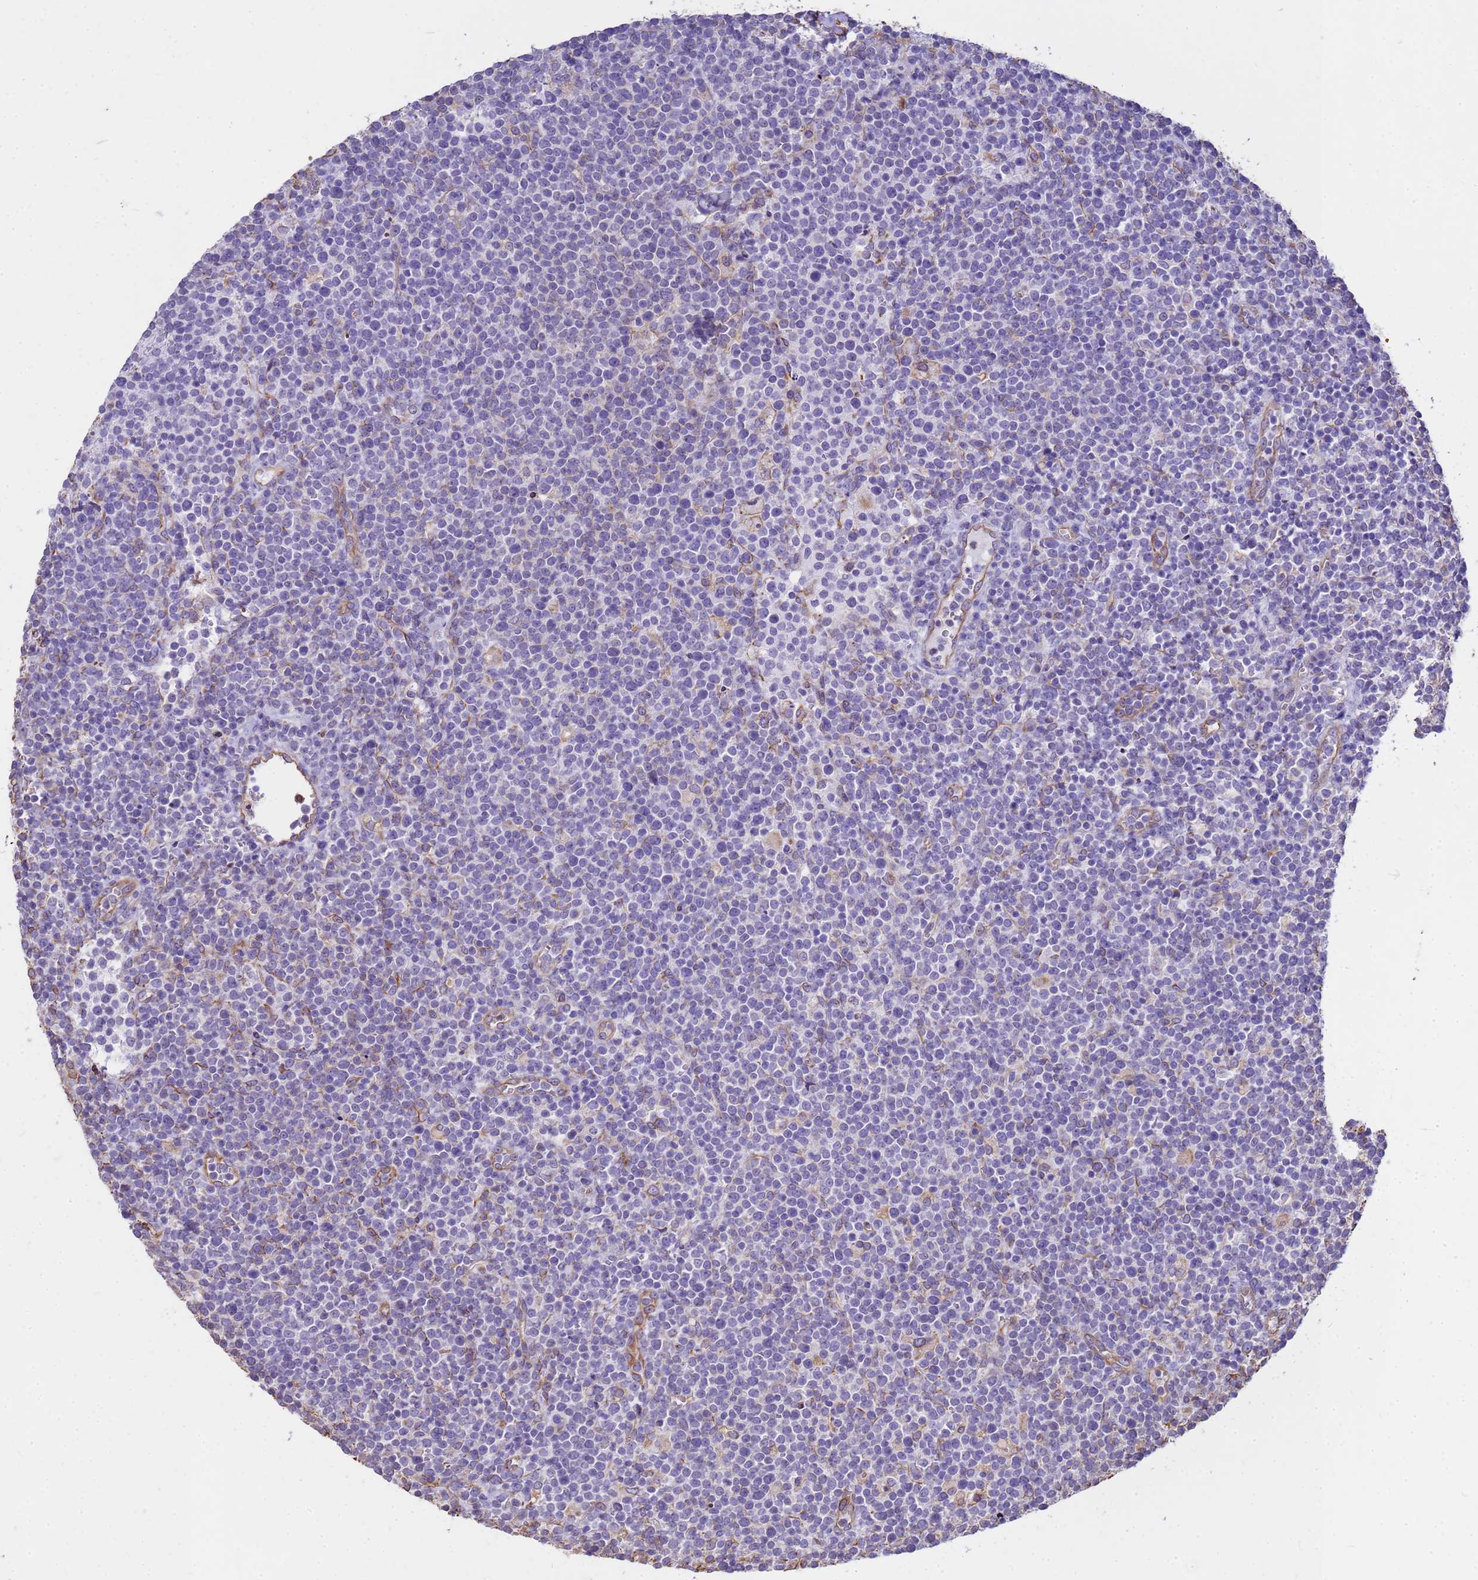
{"staining": {"intensity": "negative", "quantity": "none", "location": "none"}, "tissue": "lymphoma", "cell_type": "Tumor cells", "image_type": "cancer", "snomed": [{"axis": "morphology", "description": "Malignant lymphoma, non-Hodgkin's type, High grade"}, {"axis": "topography", "description": "Lymph node"}], "caption": "Immunohistochemistry image of human lymphoma stained for a protein (brown), which shows no expression in tumor cells.", "gene": "TCEAL3", "patient": {"sex": "male", "age": 61}}